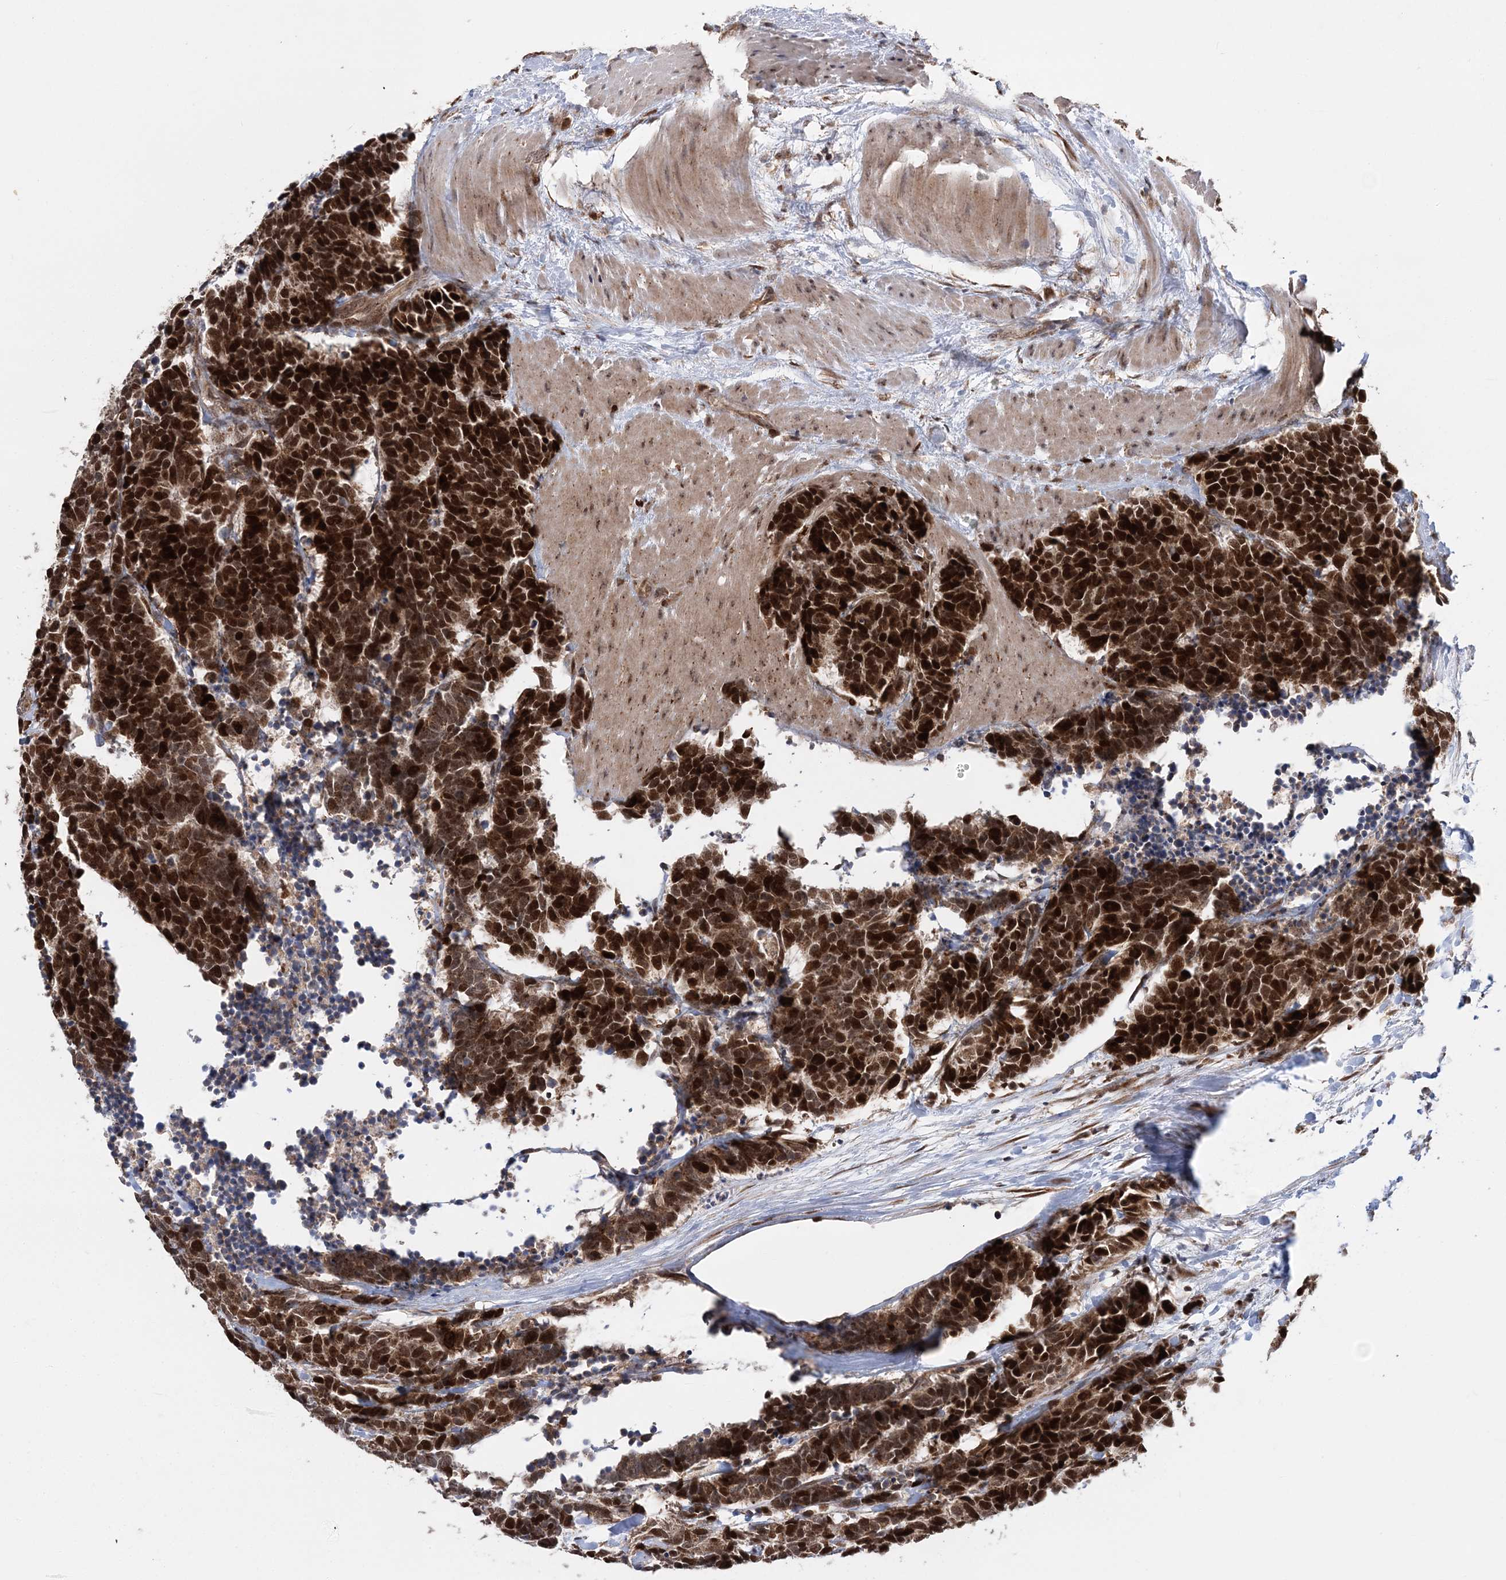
{"staining": {"intensity": "strong", "quantity": ">75%", "location": "cytoplasmic/membranous,nuclear"}, "tissue": "carcinoid", "cell_type": "Tumor cells", "image_type": "cancer", "snomed": [{"axis": "morphology", "description": "Carcinoma, NOS"}, {"axis": "morphology", "description": "Carcinoid, malignant, NOS"}, {"axis": "topography", "description": "Urinary bladder"}], "caption": "The micrograph demonstrates staining of carcinoid, revealing strong cytoplasmic/membranous and nuclear protein staining (brown color) within tumor cells.", "gene": "KIF4A", "patient": {"sex": "male", "age": 57}}